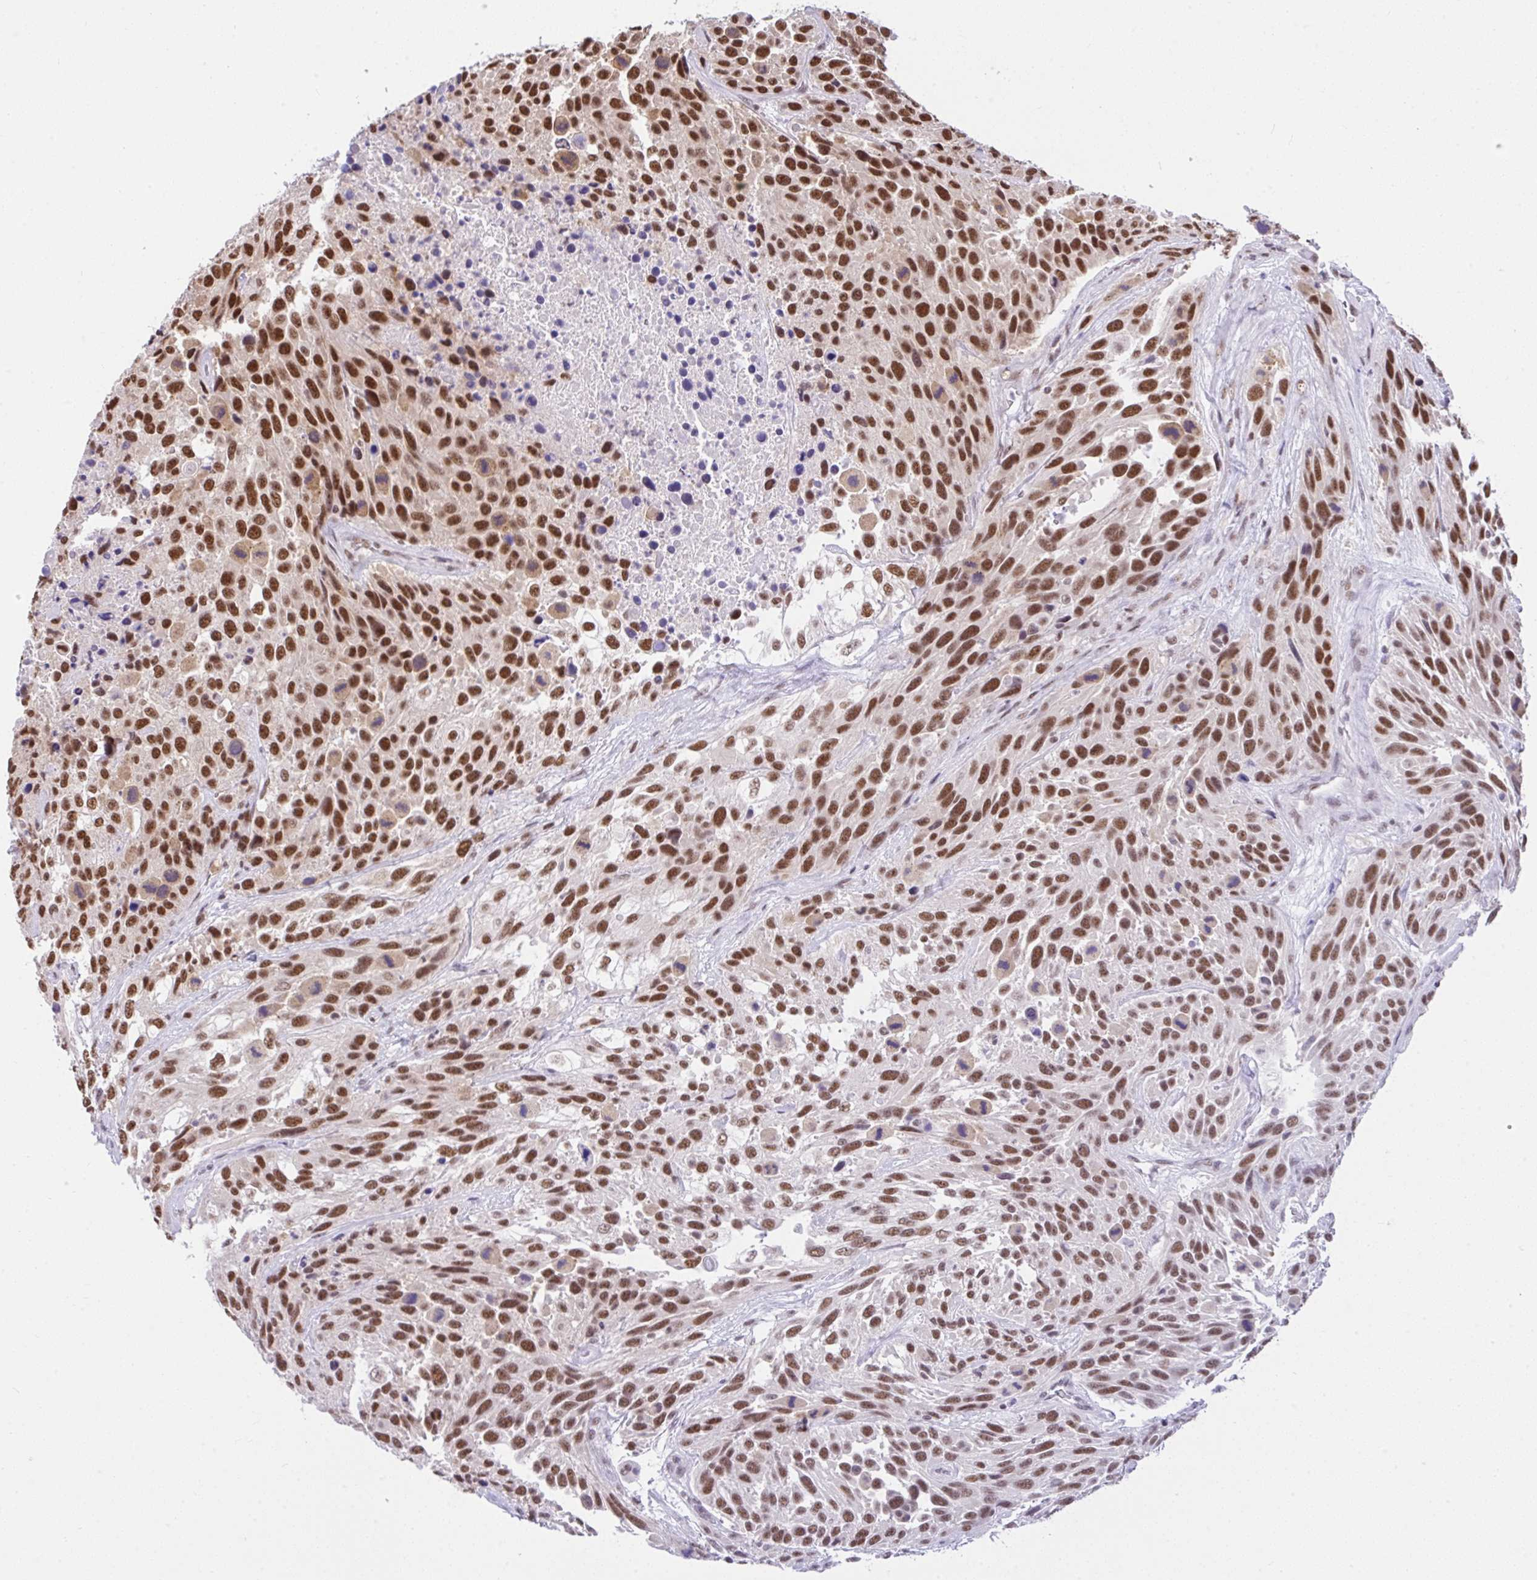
{"staining": {"intensity": "strong", "quantity": "25%-75%", "location": "nuclear"}, "tissue": "urothelial cancer", "cell_type": "Tumor cells", "image_type": "cancer", "snomed": [{"axis": "morphology", "description": "Urothelial carcinoma, High grade"}, {"axis": "topography", "description": "Urinary bladder"}], "caption": "The immunohistochemical stain highlights strong nuclear expression in tumor cells of urothelial cancer tissue.", "gene": "CCDC12", "patient": {"sex": "female", "age": 70}}